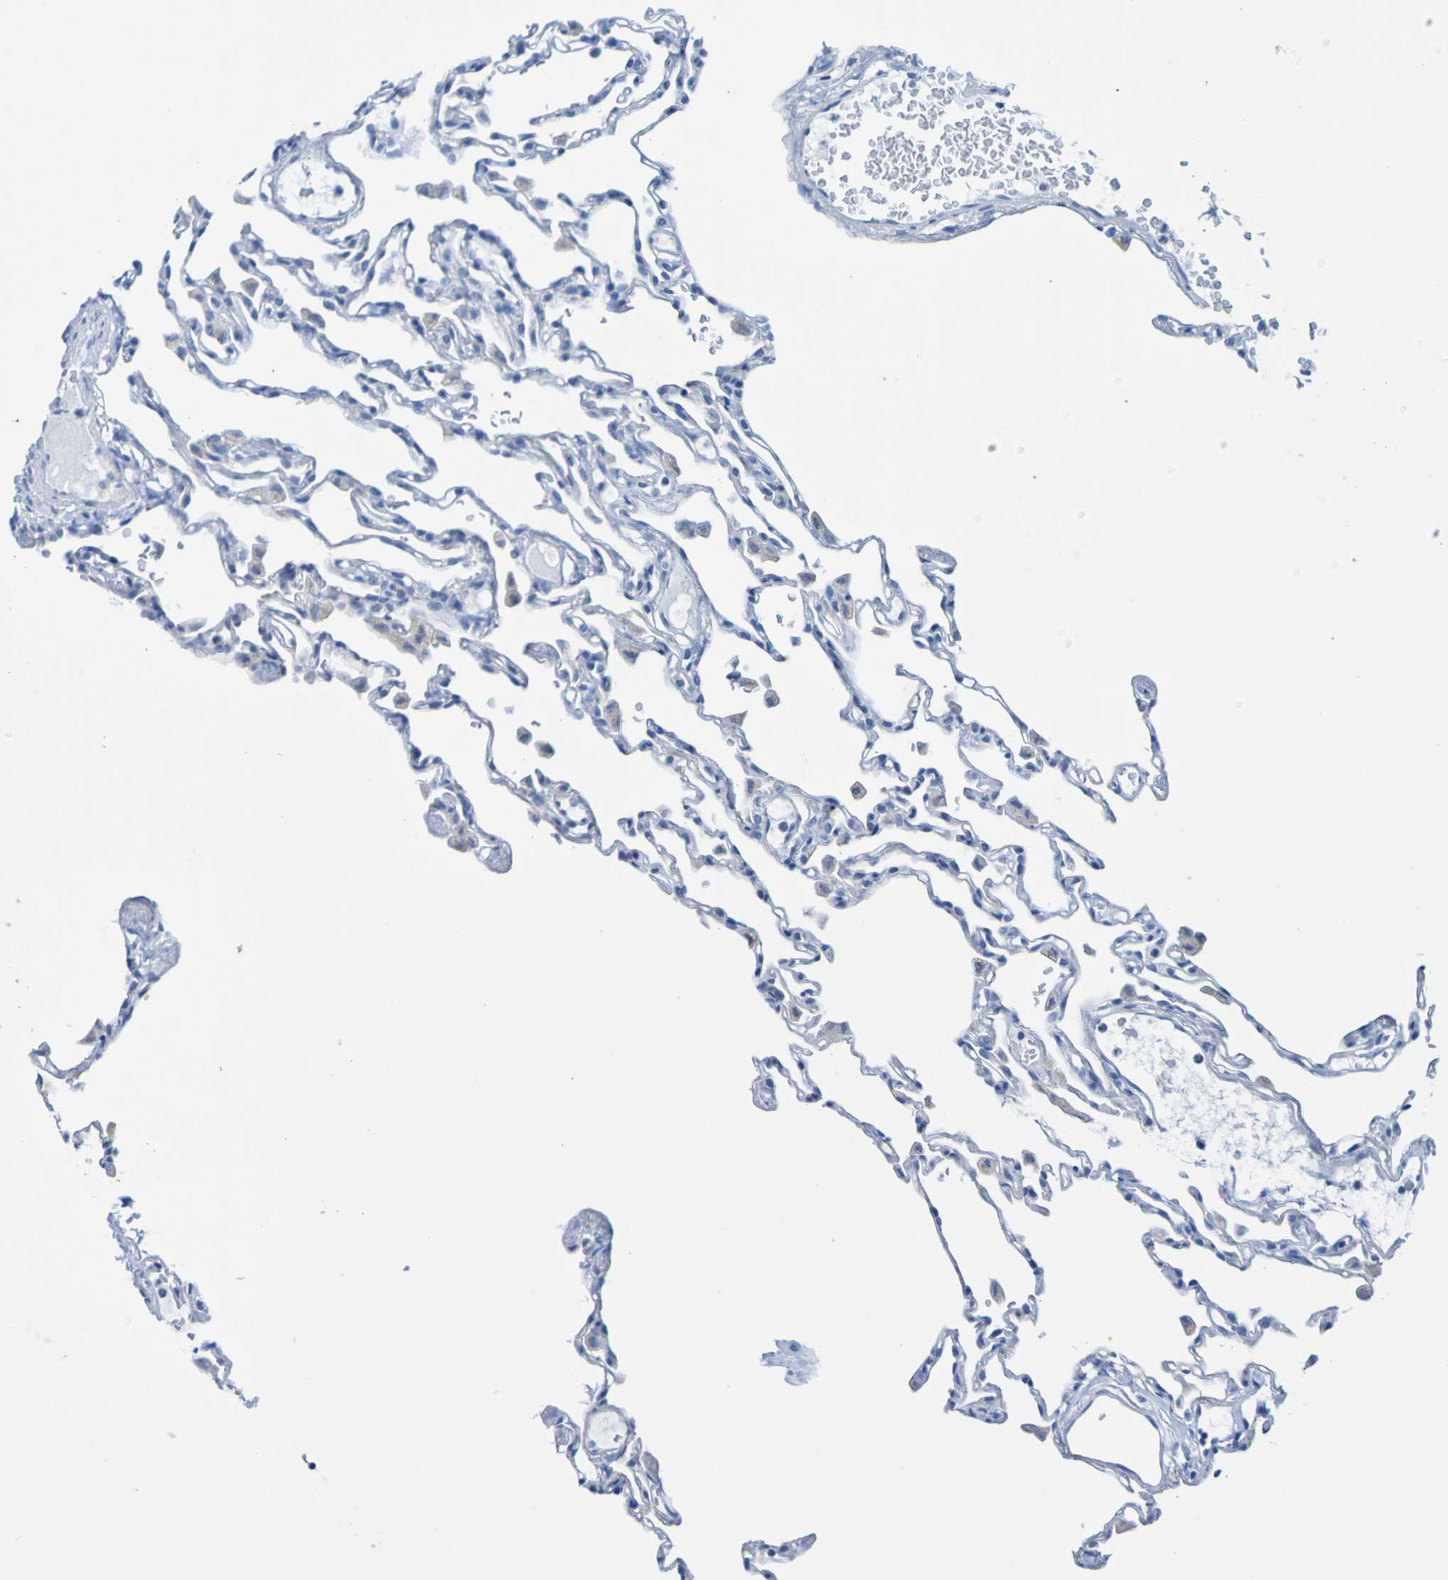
{"staining": {"intensity": "negative", "quantity": "none", "location": "none"}, "tissue": "lung", "cell_type": "Alveolar cells", "image_type": "normal", "snomed": [{"axis": "morphology", "description": "Normal tissue, NOS"}, {"axis": "topography", "description": "Lung"}], "caption": "A photomicrograph of lung stained for a protein reveals no brown staining in alveolar cells.", "gene": "ACMSD", "patient": {"sex": "female", "age": 49}}